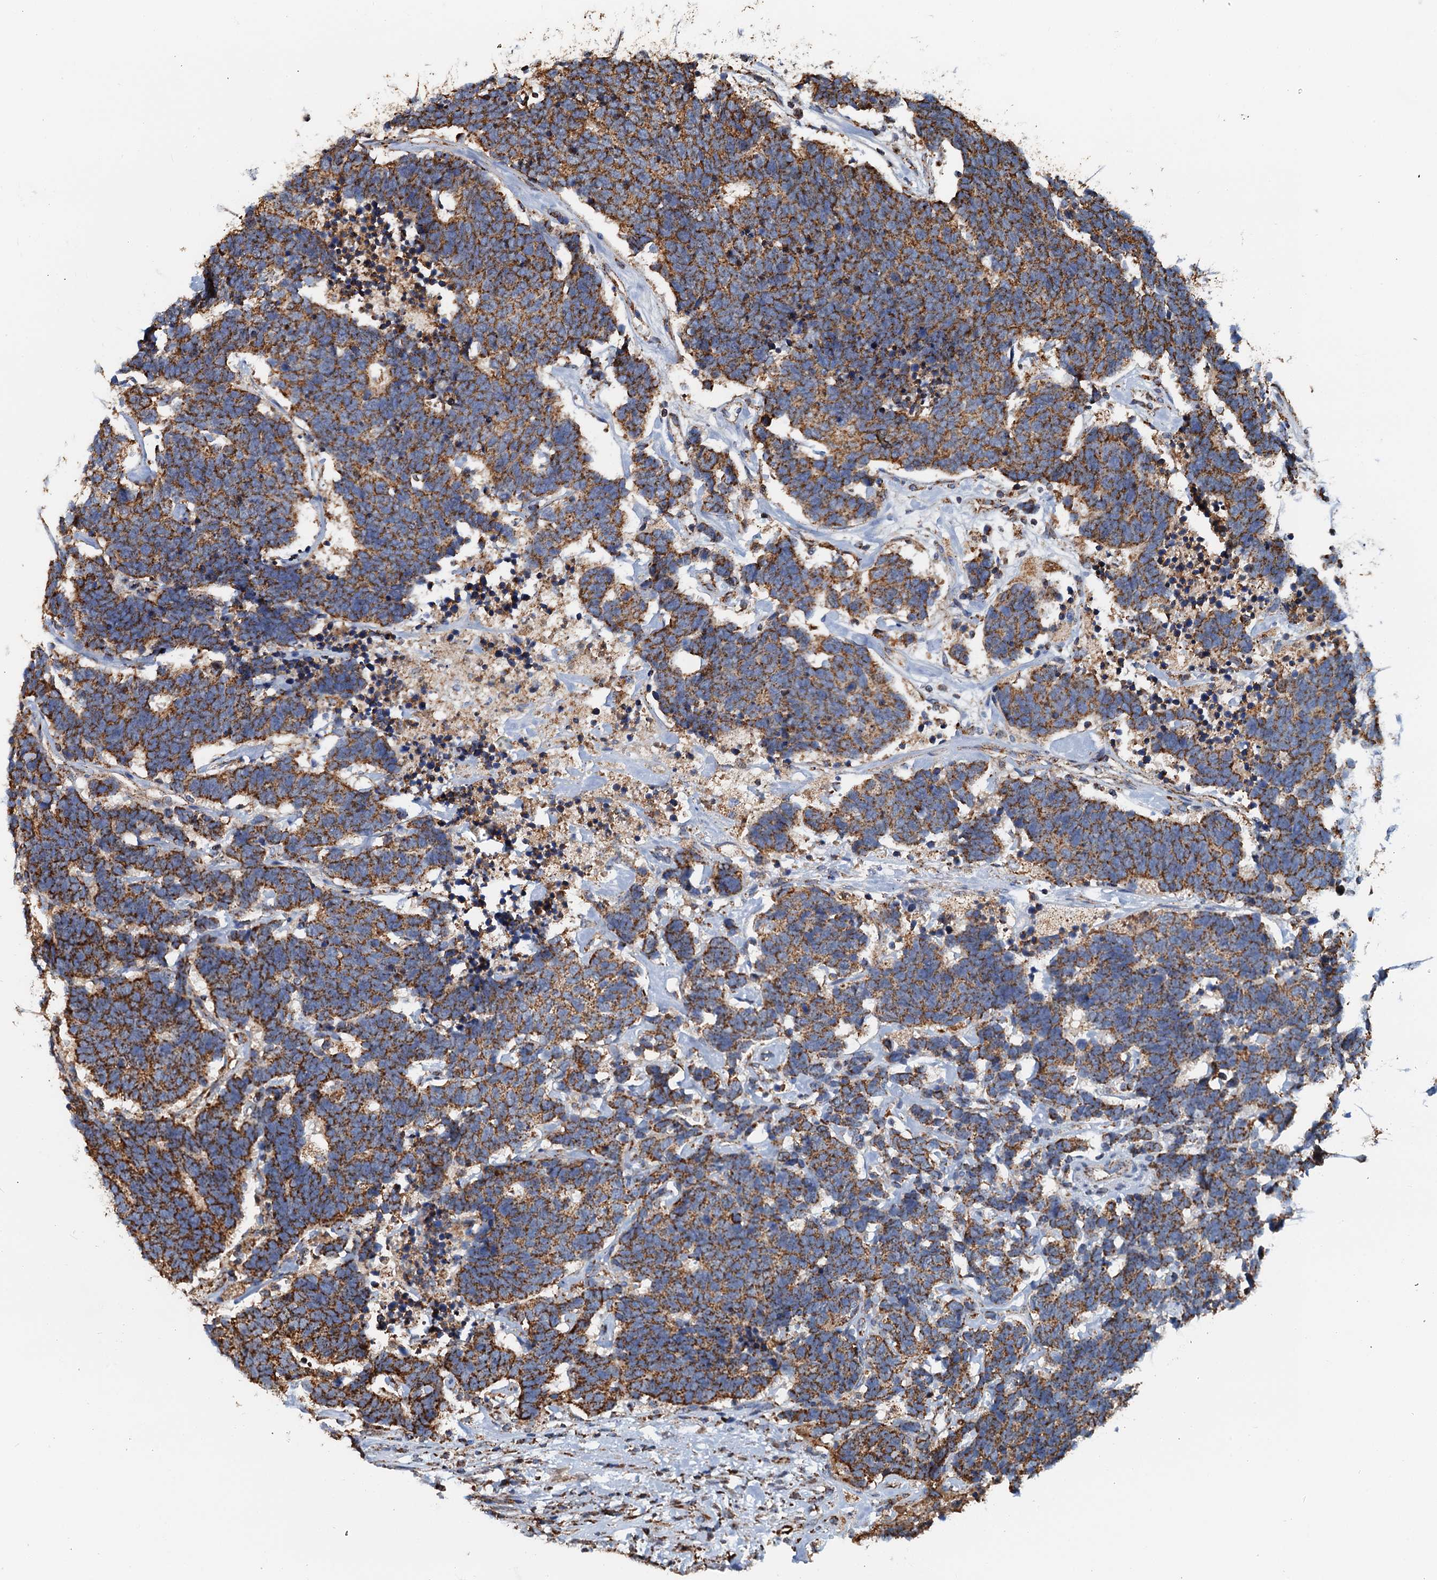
{"staining": {"intensity": "moderate", "quantity": ">75%", "location": "cytoplasmic/membranous"}, "tissue": "carcinoid", "cell_type": "Tumor cells", "image_type": "cancer", "snomed": [{"axis": "morphology", "description": "Carcinoma, NOS"}, {"axis": "morphology", "description": "Carcinoid, malignant, NOS"}, {"axis": "topography", "description": "Urinary bladder"}], "caption": "Carcinoid was stained to show a protein in brown. There is medium levels of moderate cytoplasmic/membranous expression in approximately >75% of tumor cells.", "gene": "AAGAB", "patient": {"sex": "male", "age": 57}}